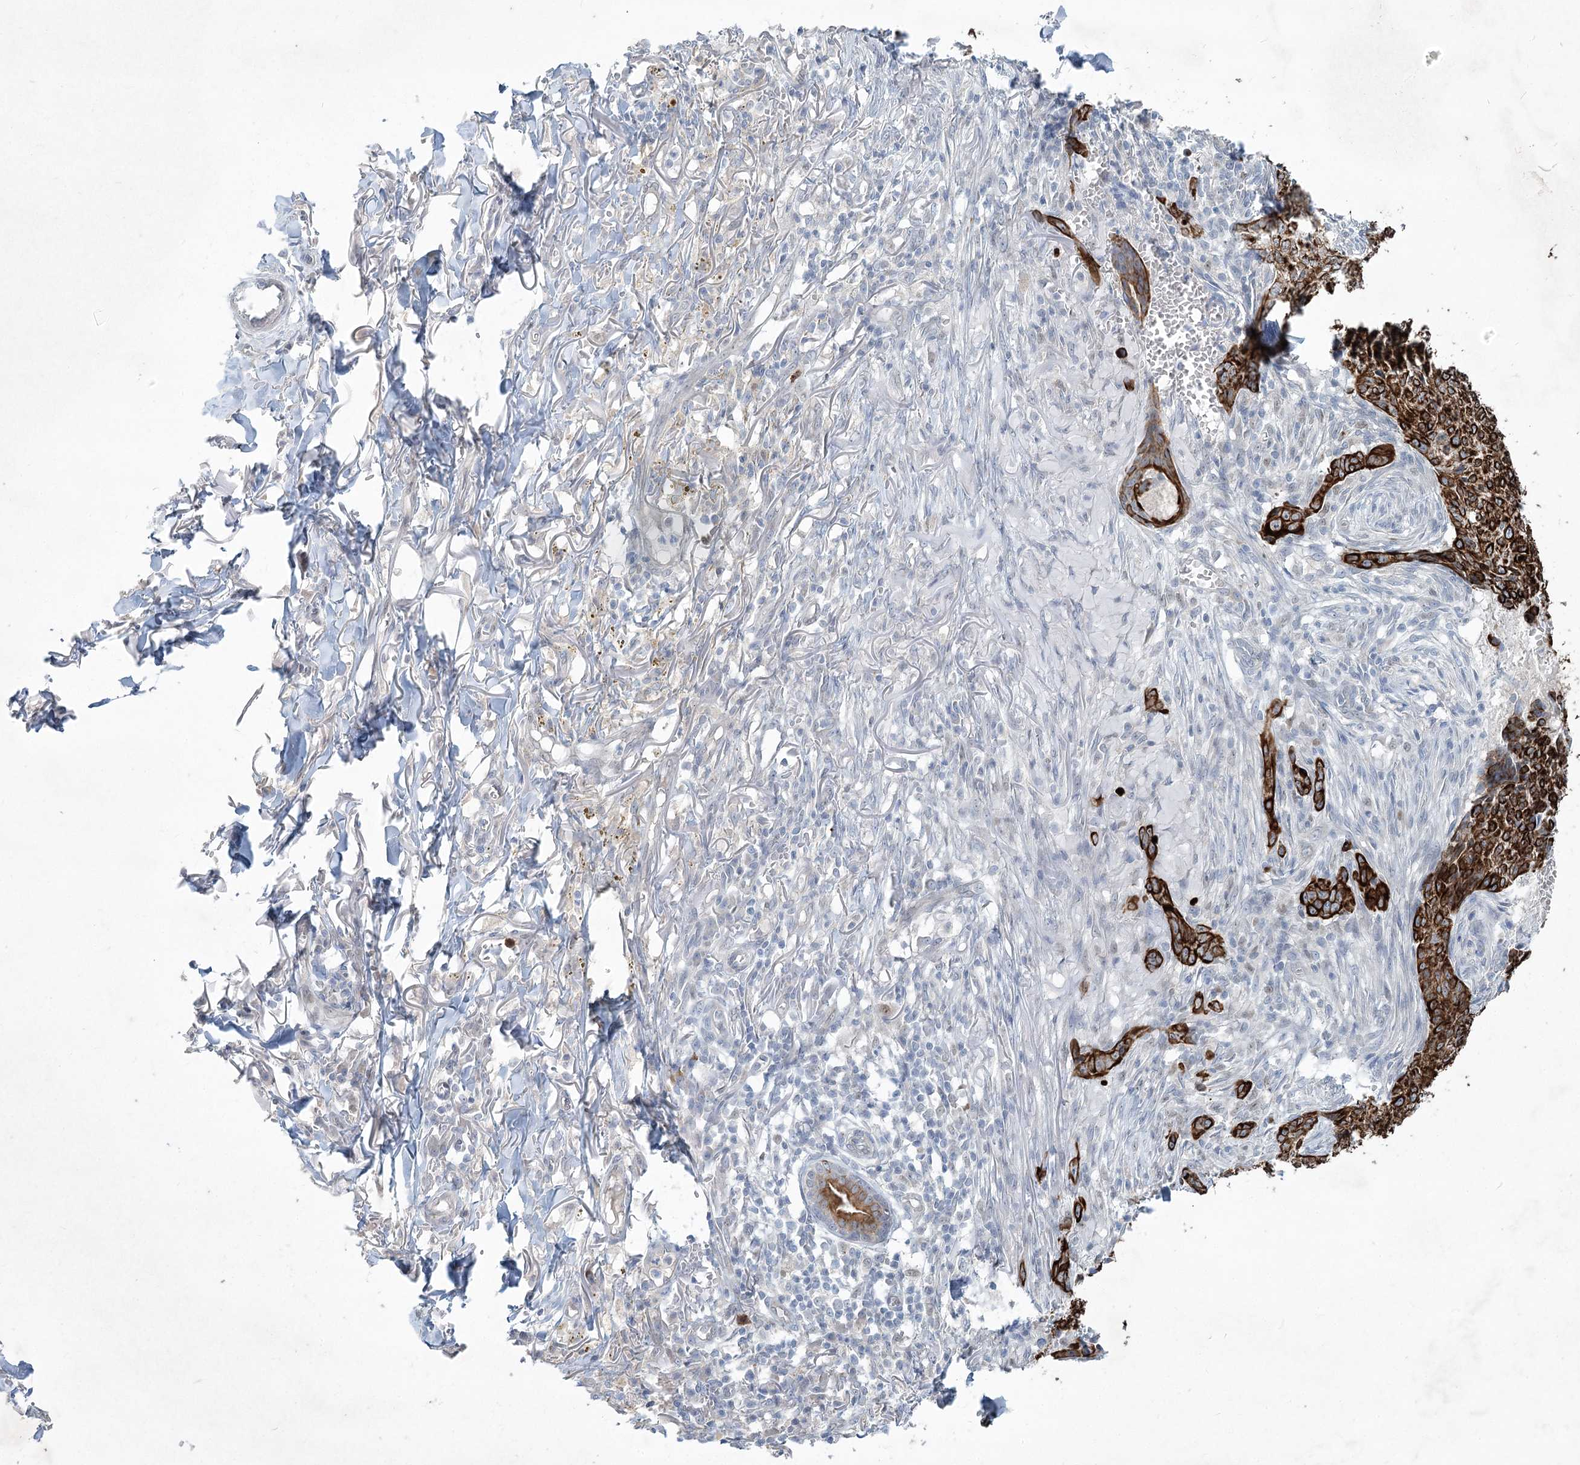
{"staining": {"intensity": "strong", "quantity": ">75%", "location": "cytoplasmic/membranous"}, "tissue": "skin cancer", "cell_type": "Tumor cells", "image_type": "cancer", "snomed": [{"axis": "morphology", "description": "Basal cell carcinoma"}, {"axis": "topography", "description": "Skin"}], "caption": "Strong cytoplasmic/membranous positivity for a protein is identified in approximately >75% of tumor cells of skin basal cell carcinoma using IHC.", "gene": "ABITRAM", "patient": {"sex": "male", "age": 85}}